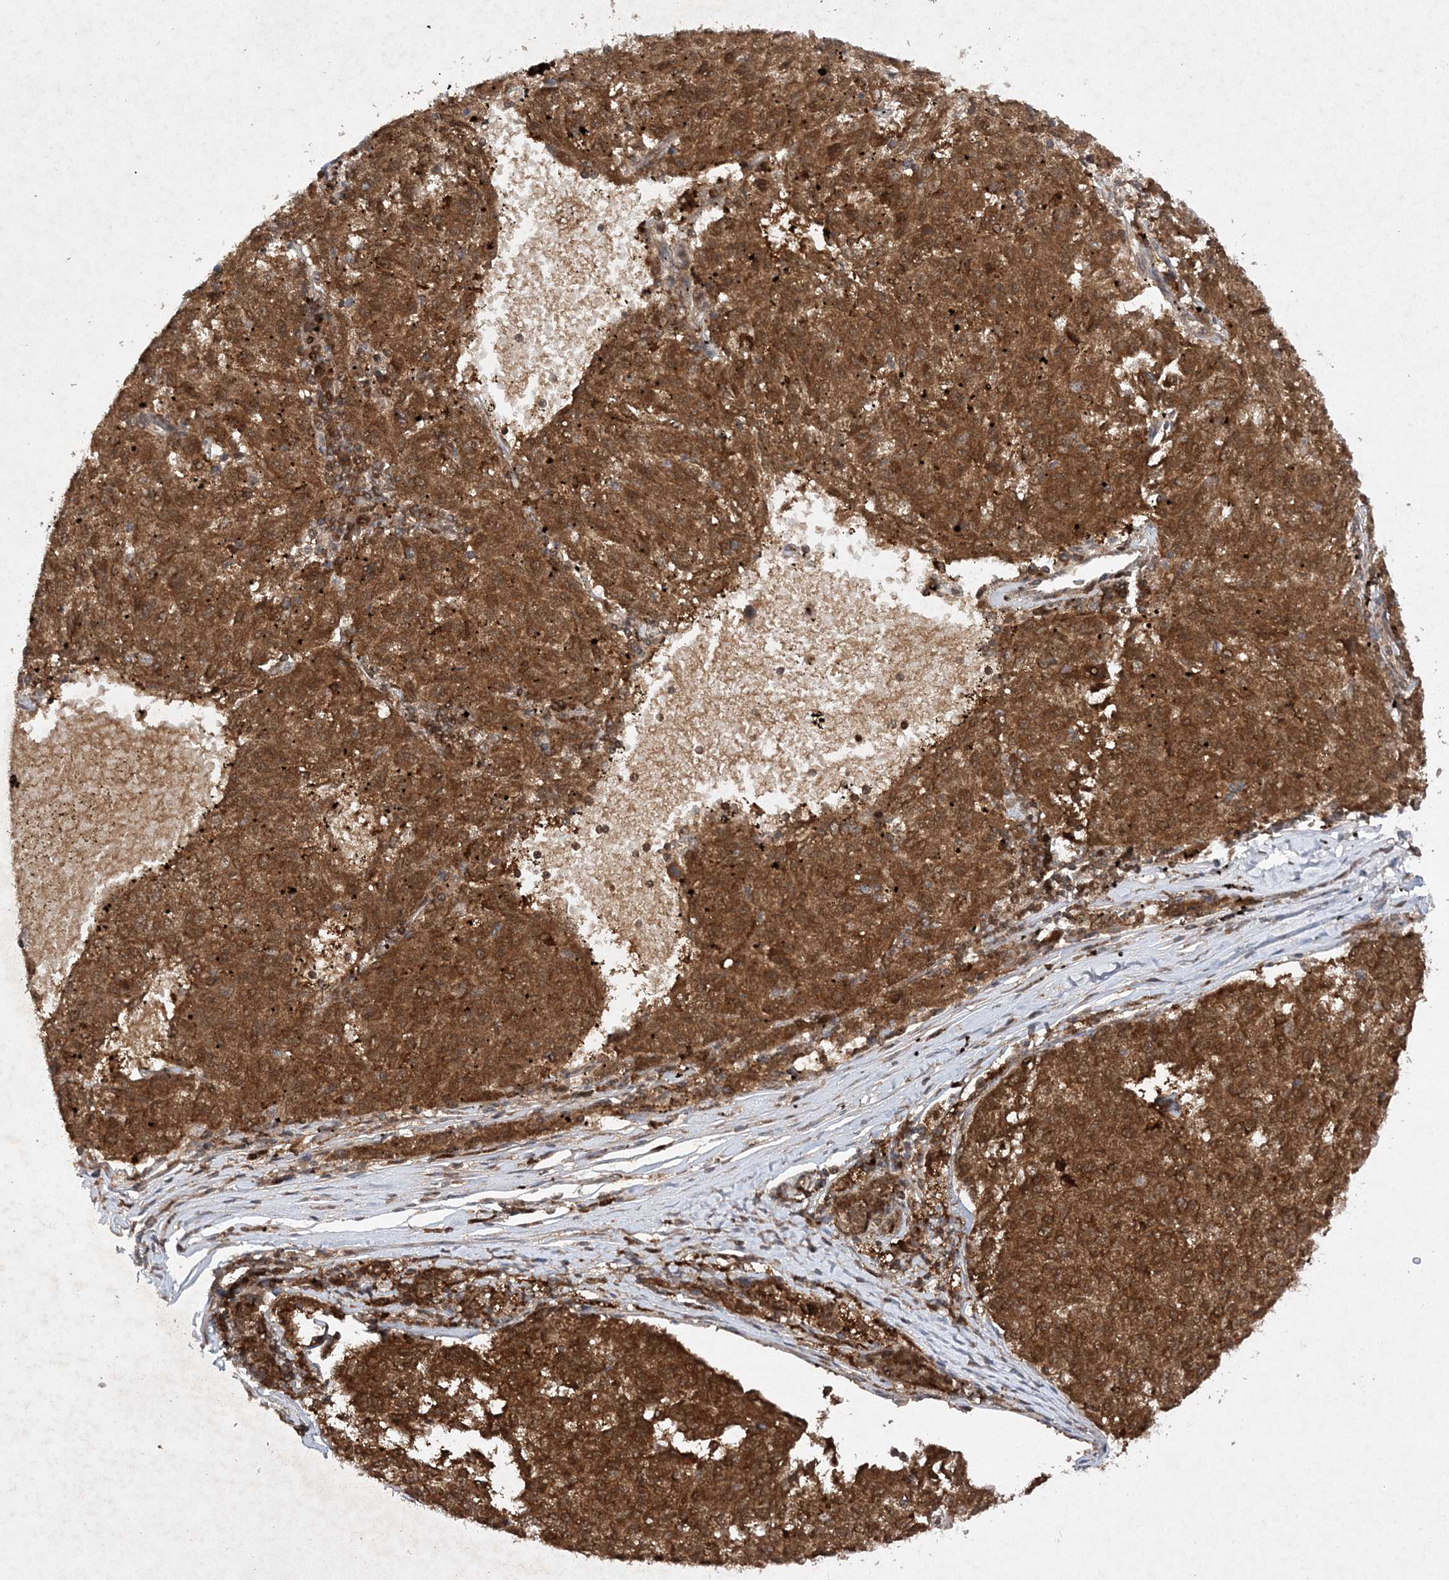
{"staining": {"intensity": "strong", "quantity": ">75%", "location": "cytoplasmic/membranous"}, "tissue": "melanoma", "cell_type": "Tumor cells", "image_type": "cancer", "snomed": [{"axis": "morphology", "description": "Malignant melanoma, NOS"}, {"axis": "topography", "description": "Skin"}], "caption": "Immunohistochemical staining of human malignant melanoma demonstrates strong cytoplasmic/membranous protein positivity in about >75% of tumor cells. The staining was performed using DAB (3,3'-diaminobenzidine) to visualize the protein expression in brown, while the nuclei were stained in blue with hematoxylin (Magnification: 20x).", "gene": "NIF3L1", "patient": {"sex": "female", "age": 72}}